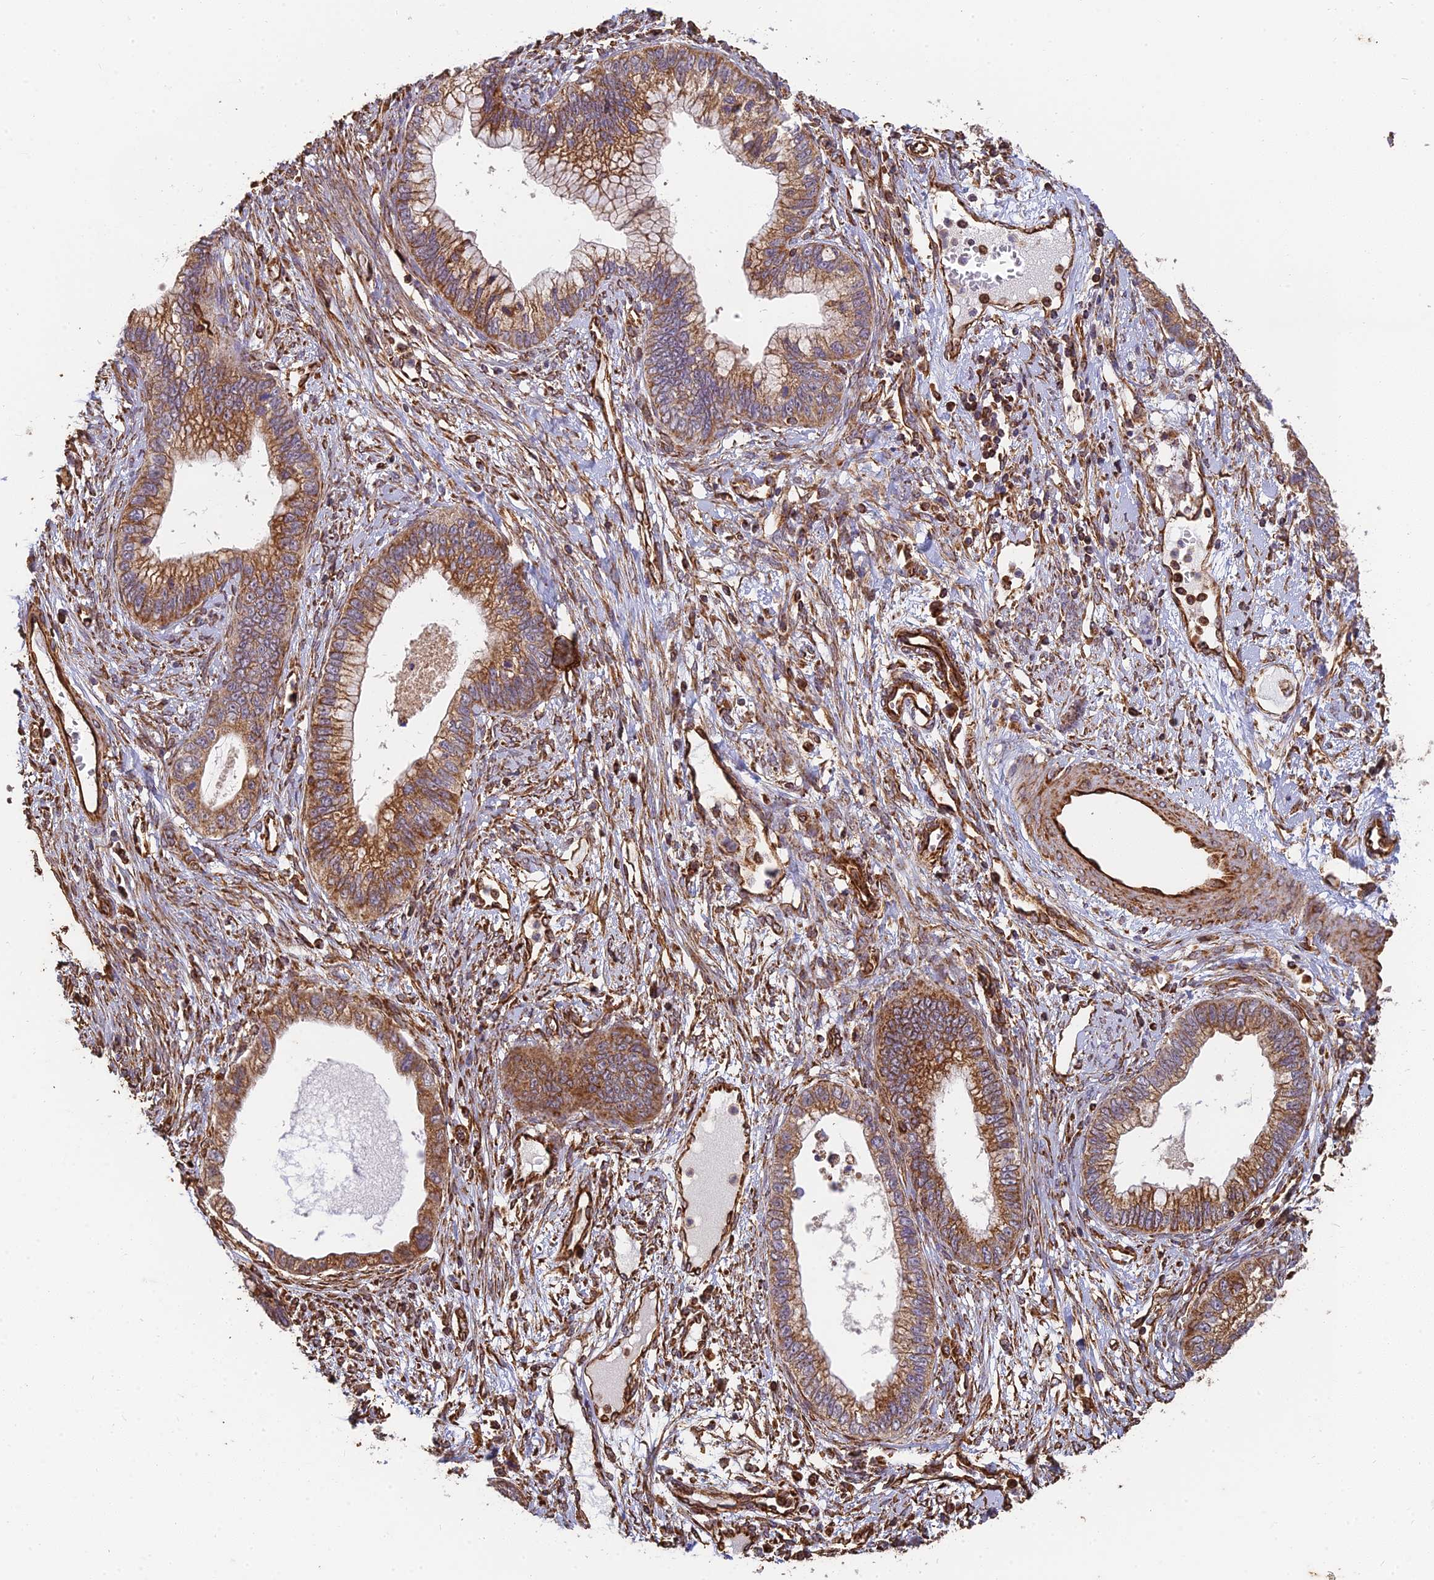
{"staining": {"intensity": "moderate", "quantity": ">75%", "location": "cytoplasmic/membranous"}, "tissue": "cervical cancer", "cell_type": "Tumor cells", "image_type": "cancer", "snomed": [{"axis": "morphology", "description": "Adenocarcinoma, NOS"}, {"axis": "topography", "description": "Cervix"}], "caption": "A high-resolution micrograph shows immunohistochemistry staining of cervical adenocarcinoma, which exhibits moderate cytoplasmic/membranous positivity in about >75% of tumor cells. The staining is performed using DAB brown chromogen to label protein expression. The nuclei are counter-stained blue using hematoxylin.", "gene": "DSTYK", "patient": {"sex": "female", "age": 44}}